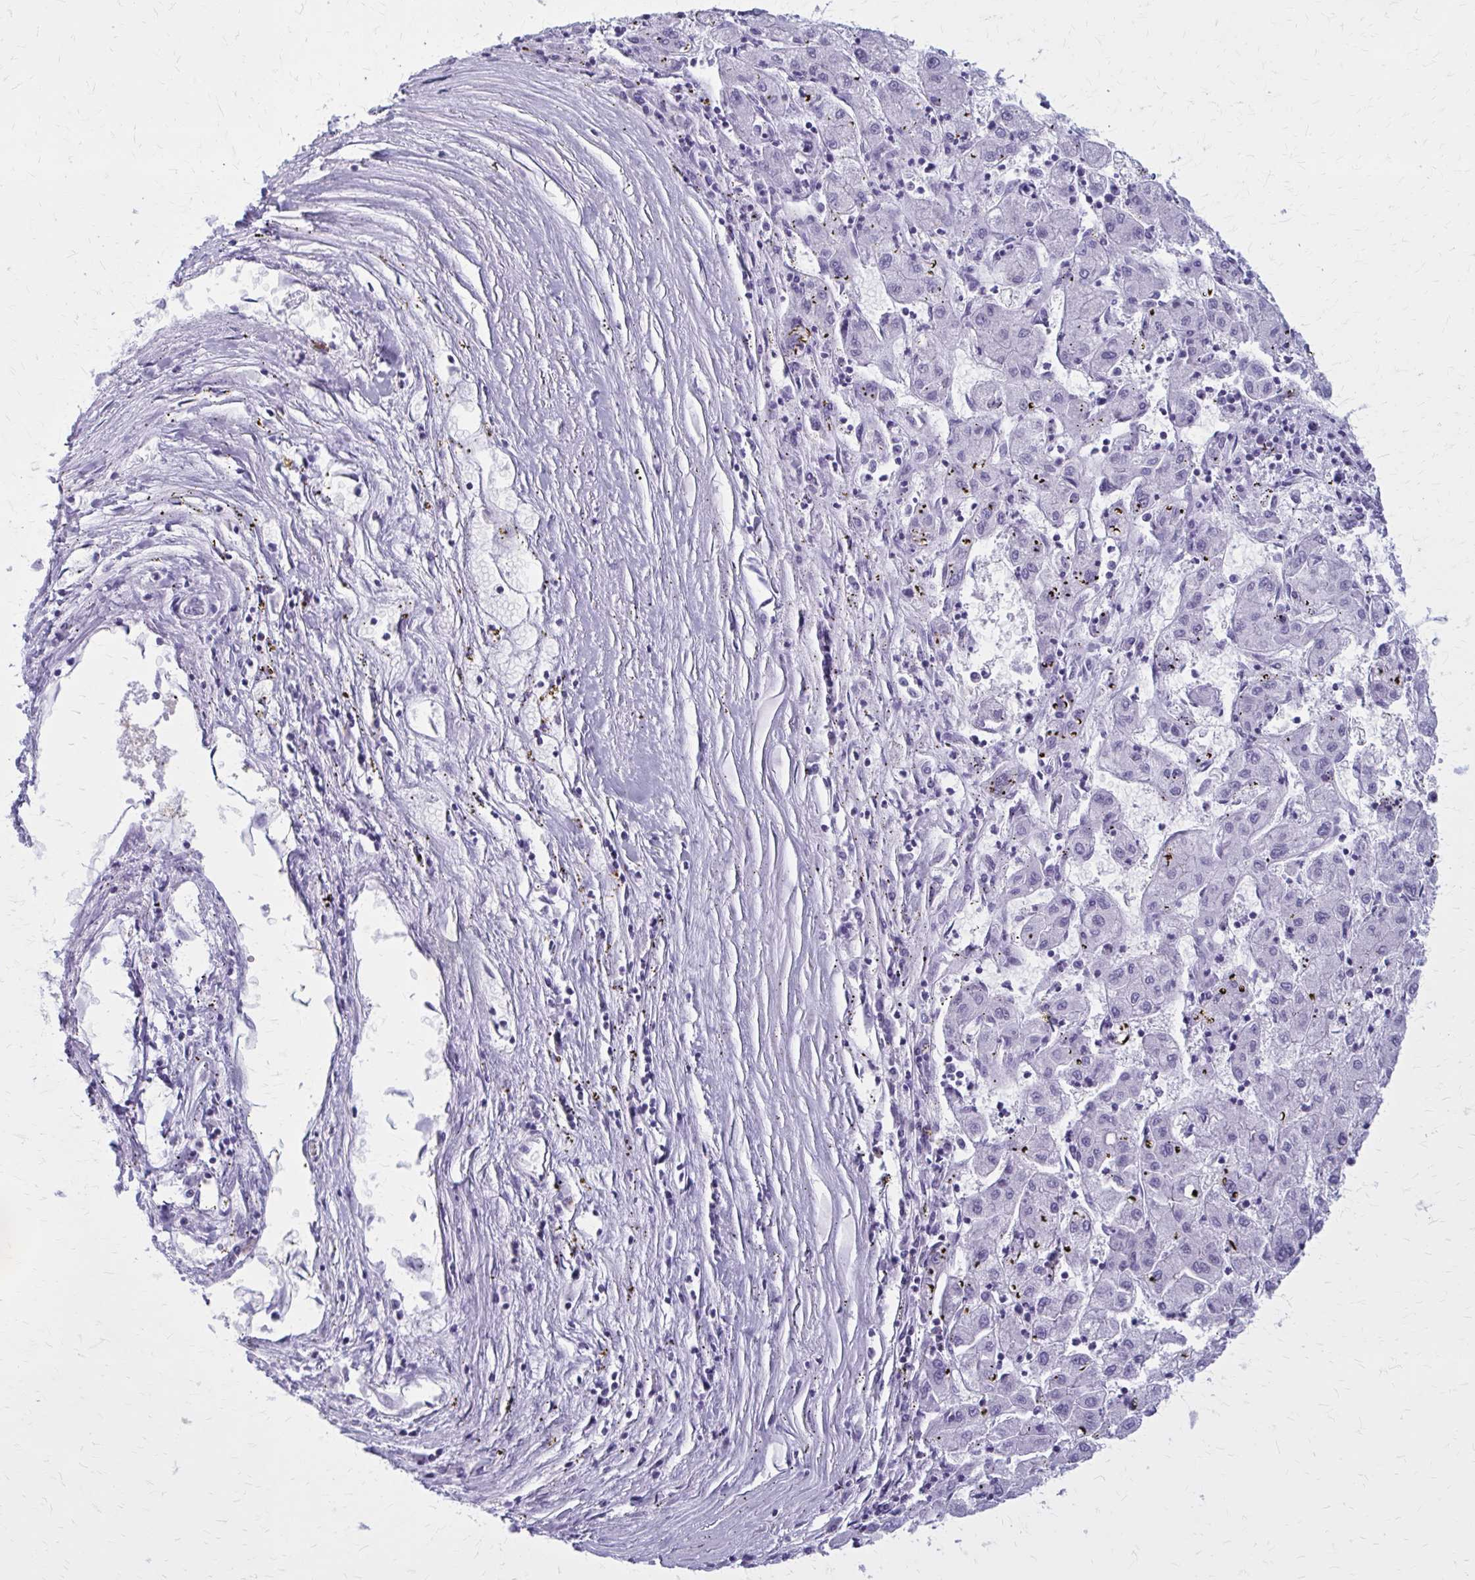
{"staining": {"intensity": "negative", "quantity": "none", "location": "none"}, "tissue": "liver cancer", "cell_type": "Tumor cells", "image_type": "cancer", "snomed": [{"axis": "morphology", "description": "Carcinoma, Hepatocellular, NOS"}, {"axis": "topography", "description": "Liver"}], "caption": "Liver cancer (hepatocellular carcinoma) was stained to show a protein in brown. There is no significant staining in tumor cells.", "gene": "ZDHHC7", "patient": {"sex": "male", "age": 72}}